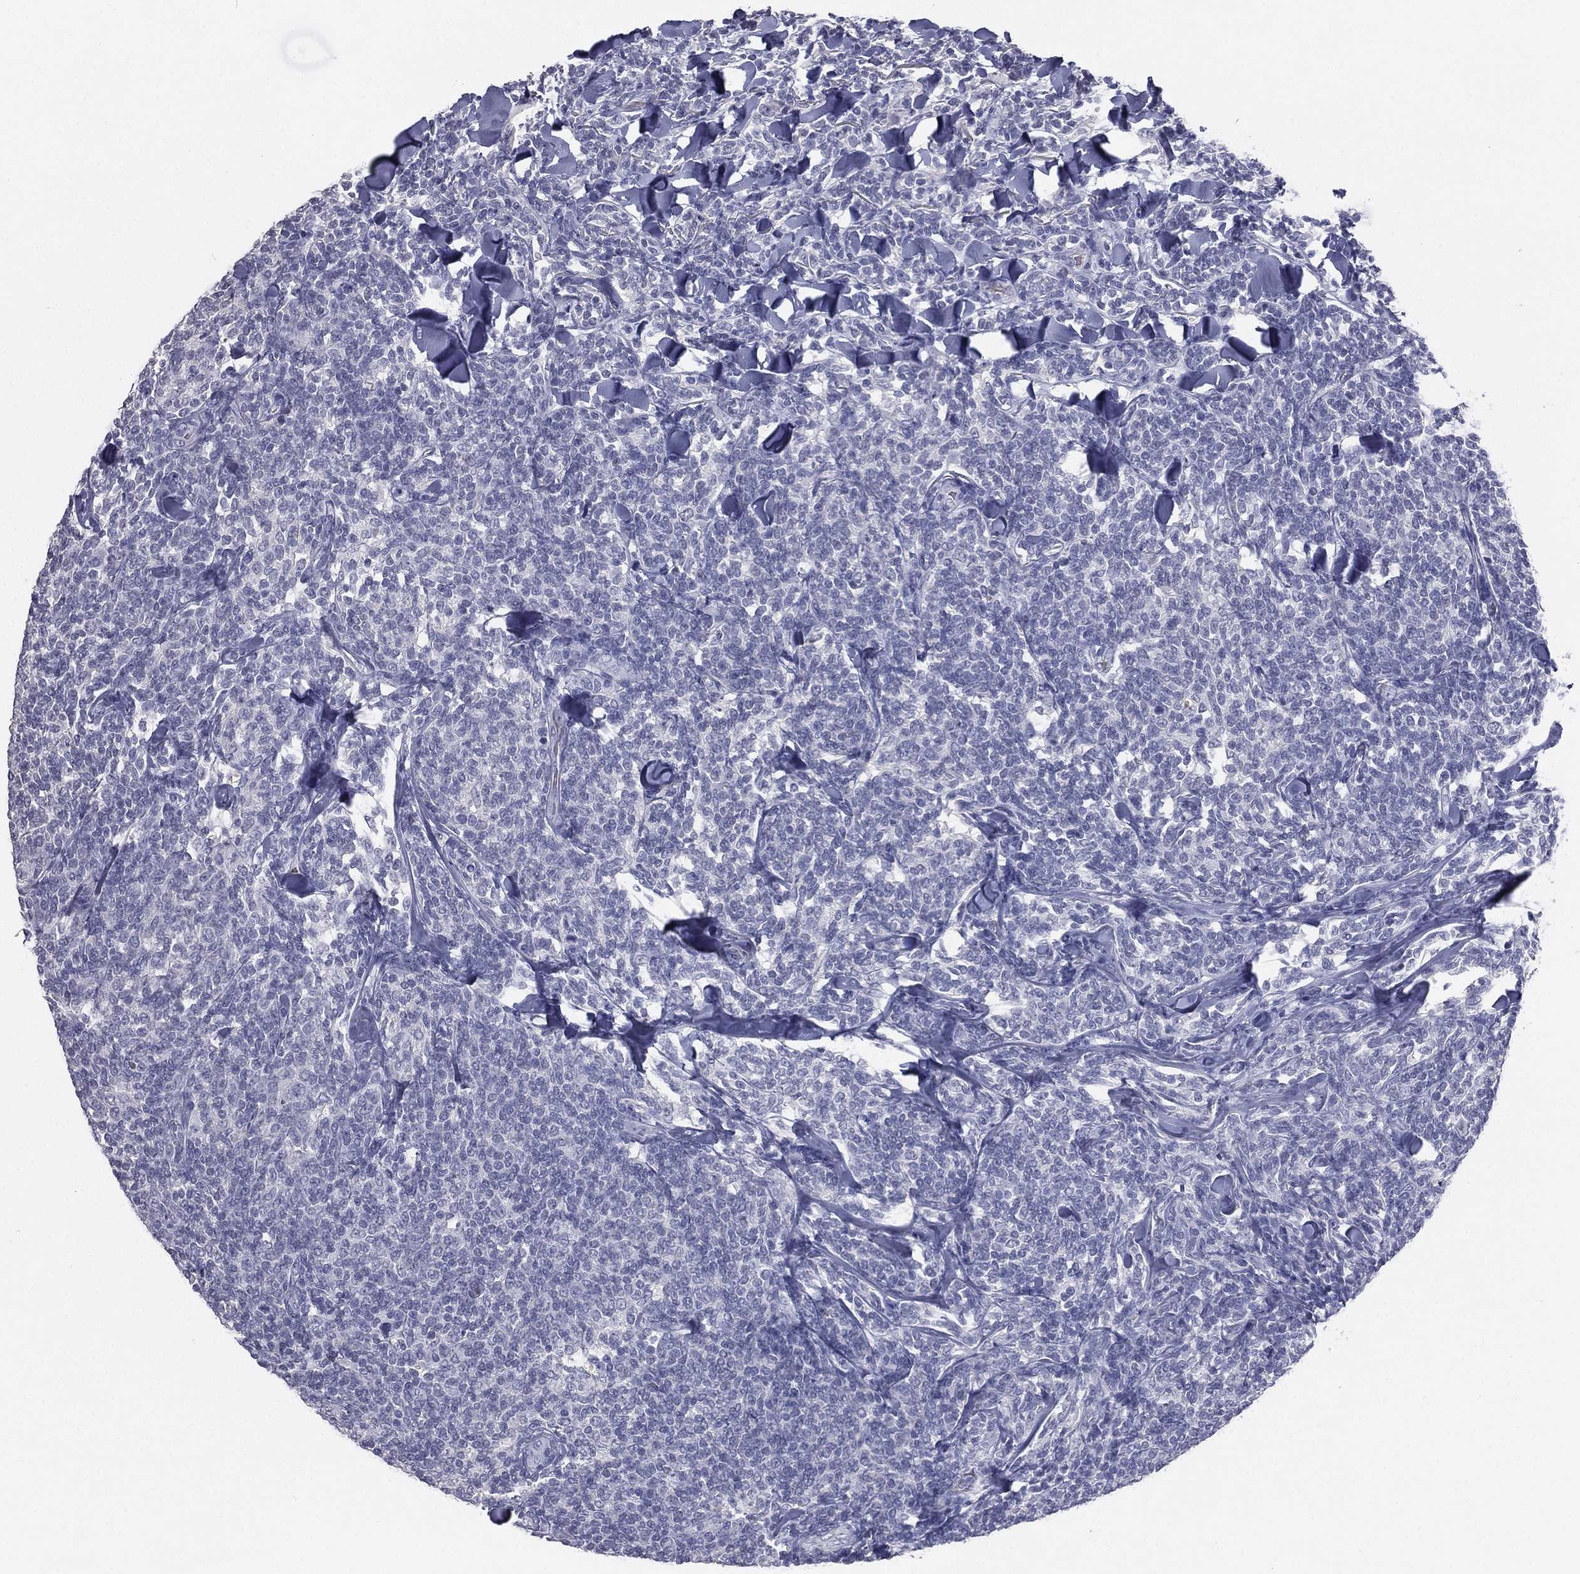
{"staining": {"intensity": "negative", "quantity": "none", "location": "none"}, "tissue": "lymphoma", "cell_type": "Tumor cells", "image_type": "cancer", "snomed": [{"axis": "morphology", "description": "Malignant lymphoma, non-Hodgkin's type, Low grade"}, {"axis": "topography", "description": "Lymph node"}], "caption": "Histopathology image shows no protein expression in tumor cells of lymphoma tissue.", "gene": "ESX1", "patient": {"sex": "female", "age": 56}}